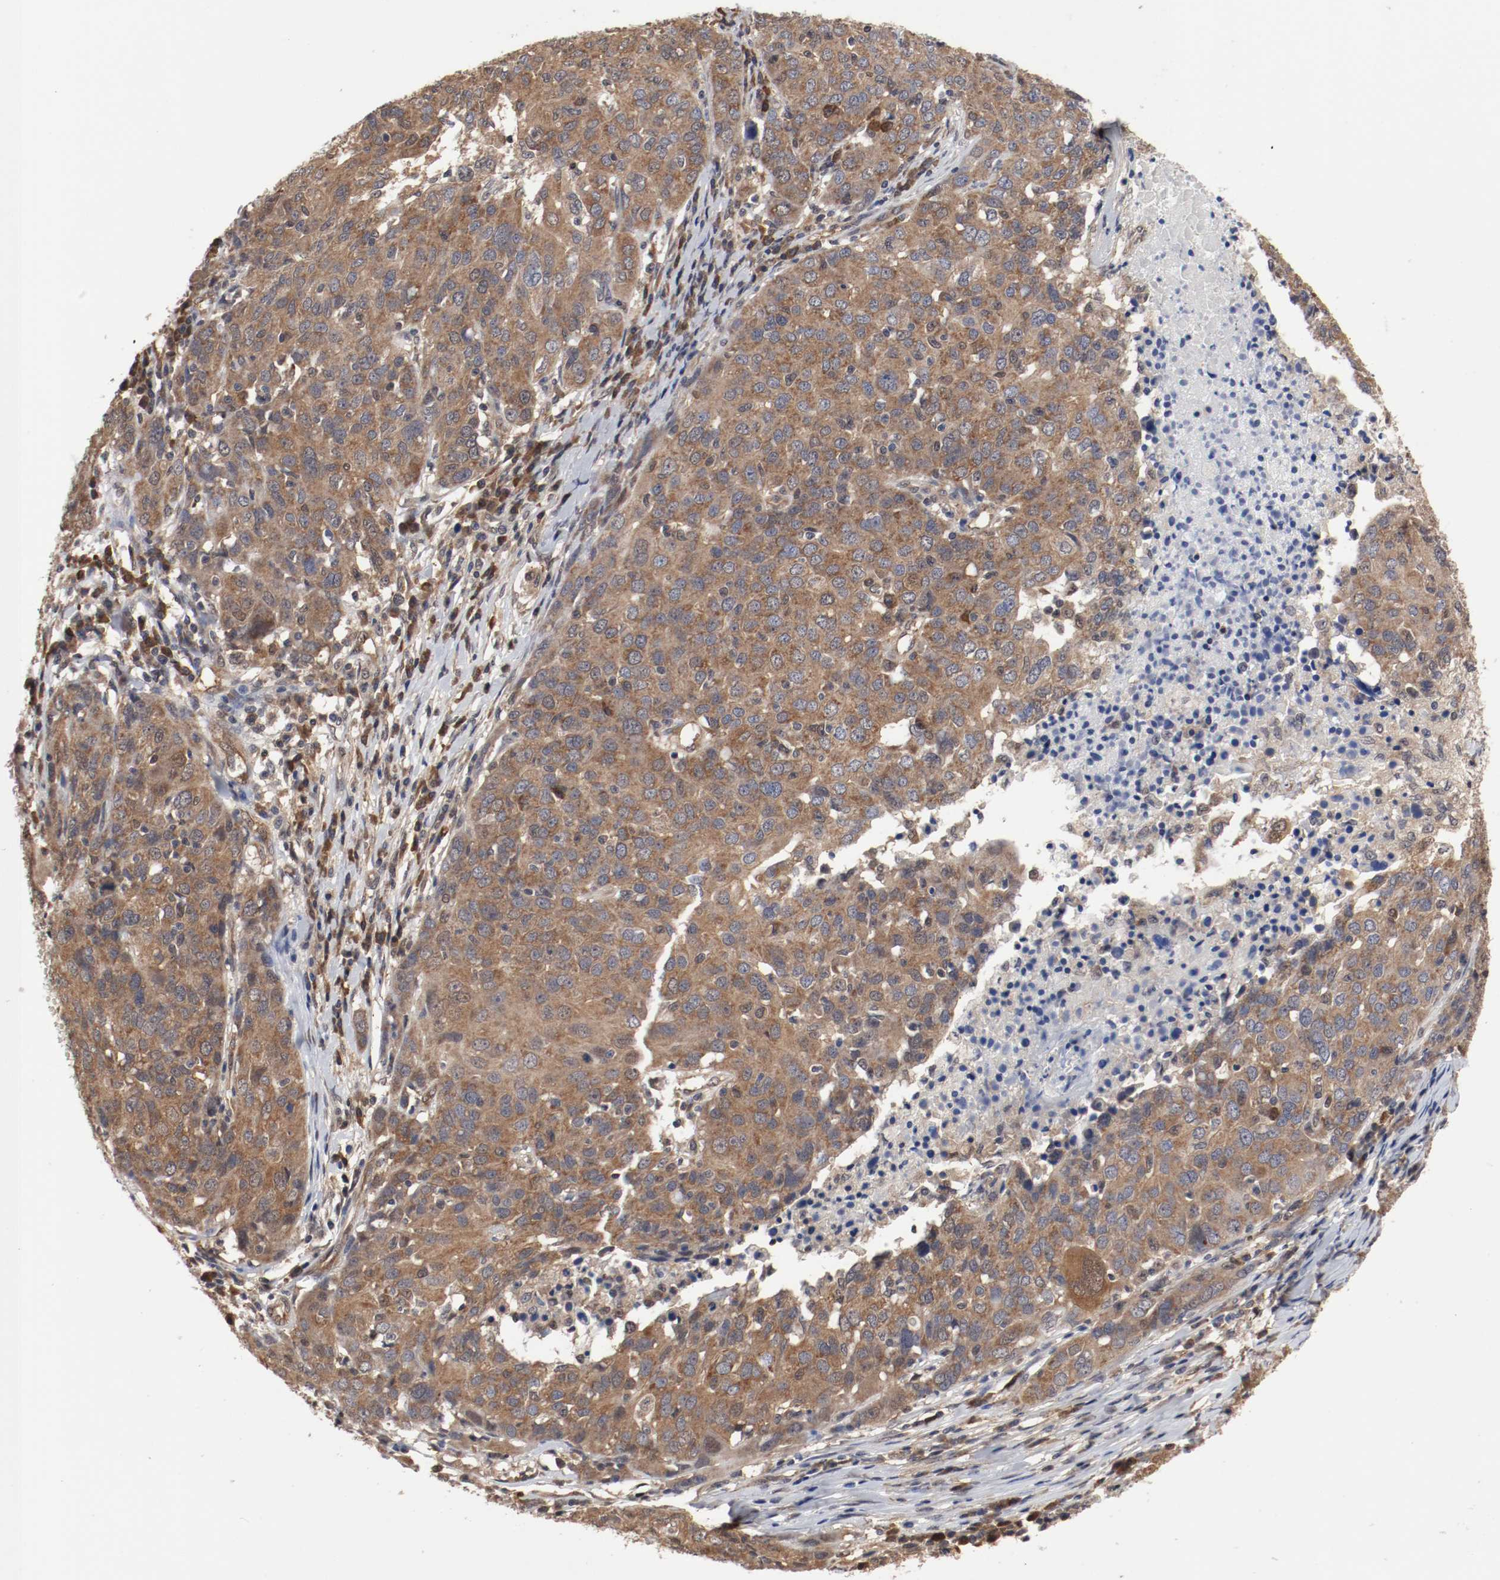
{"staining": {"intensity": "moderate", "quantity": ">75%", "location": "cytoplasmic/membranous"}, "tissue": "ovarian cancer", "cell_type": "Tumor cells", "image_type": "cancer", "snomed": [{"axis": "morphology", "description": "Carcinoma, endometroid"}, {"axis": "topography", "description": "Ovary"}], "caption": "Endometroid carcinoma (ovarian) stained for a protein demonstrates moderate cytoplasmic/membranous positivity in tumor cells.", "gene": "AFG3L2", "patient": {"sex": "female", "age": 50}}